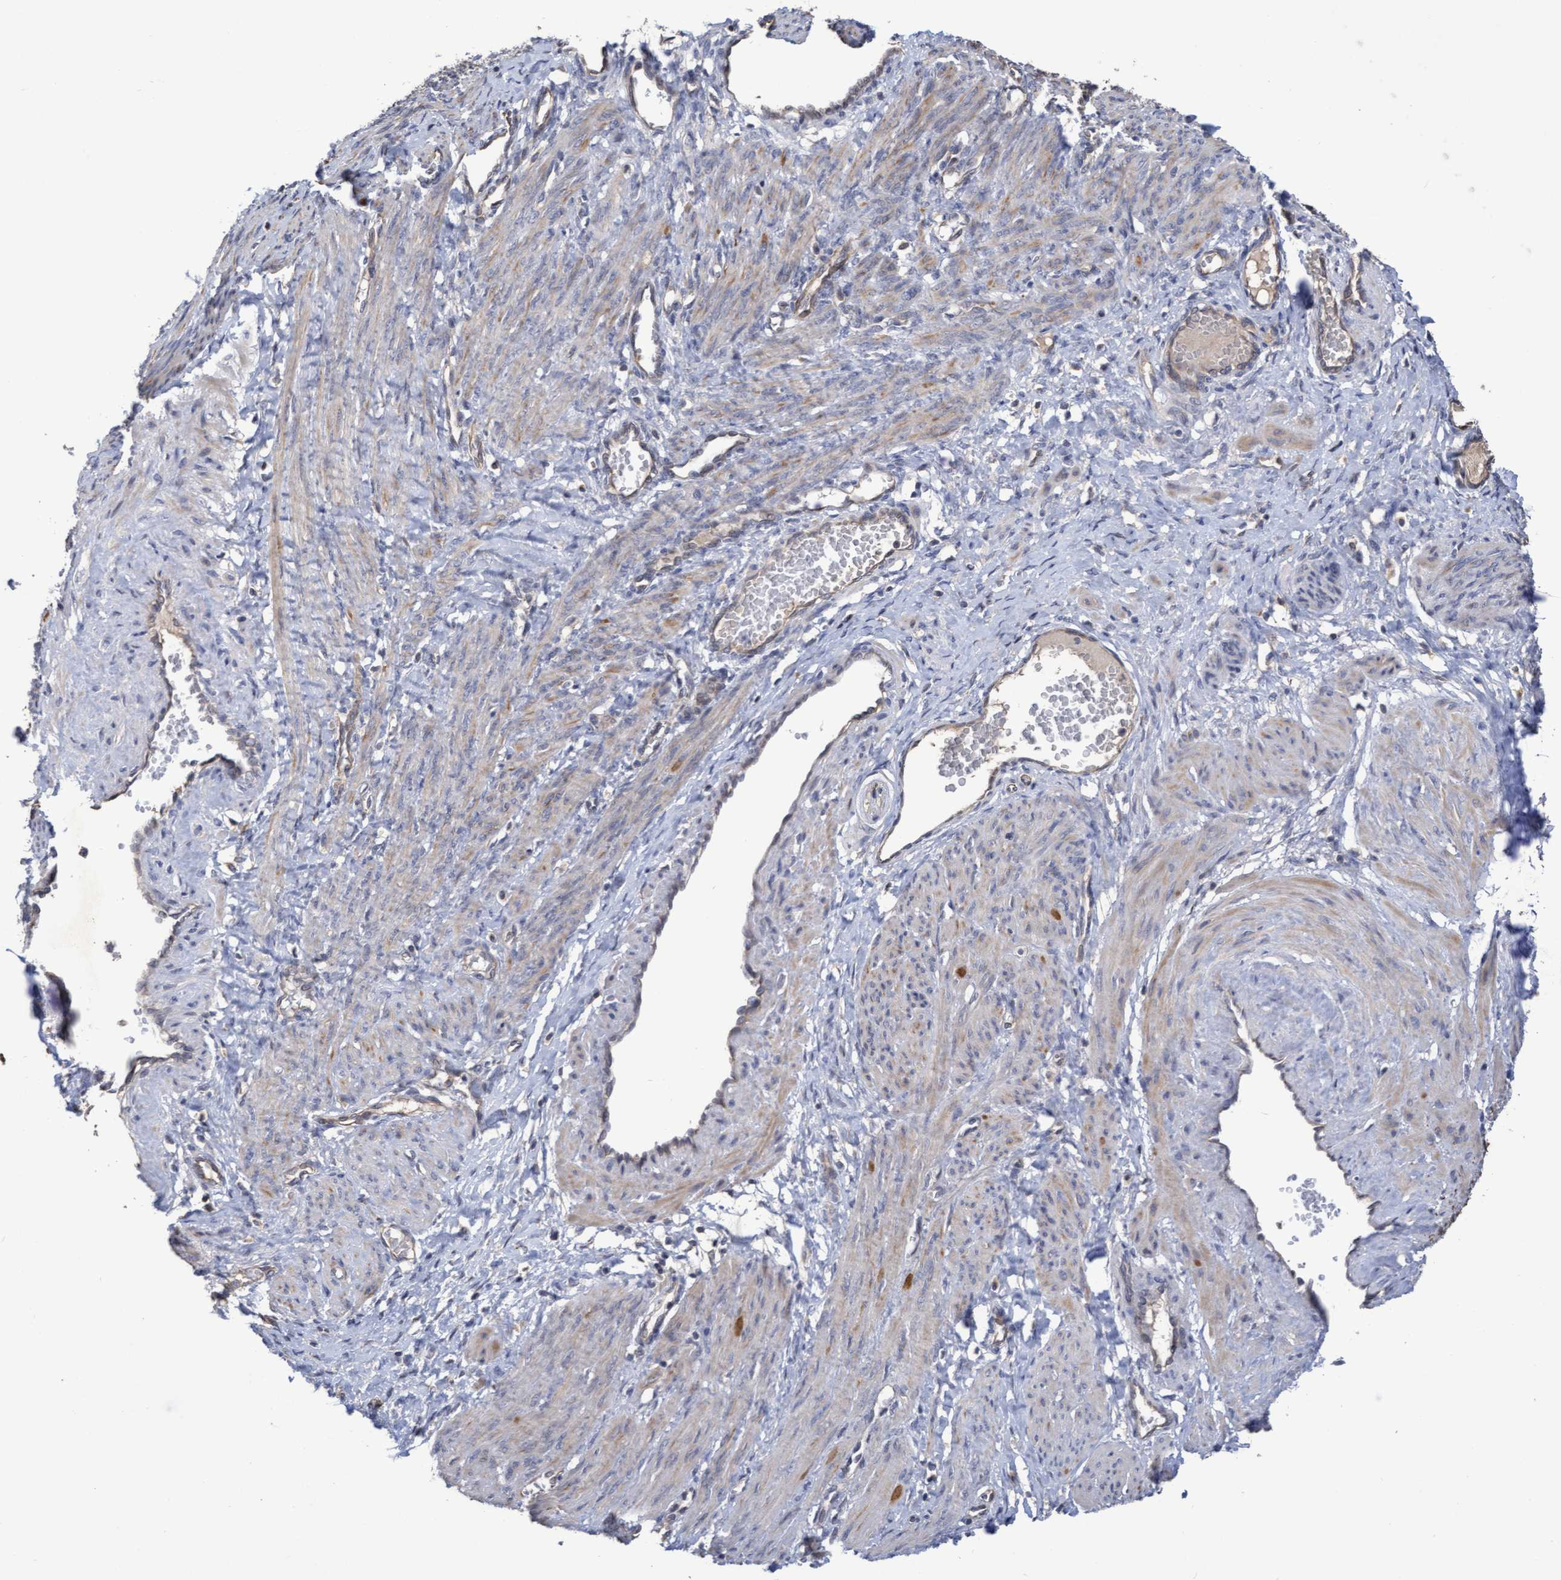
{"staining": {"intensity": "weak", "quantity": "25%-75%", "location": "cytoplasmic/membranous"}, "tissue": "smooth muscle", "cell_type": "Smooth muscle cells", "image_type": "normal", "snomed": [{"axis": "morphology", "description": "Normal tissue, NOS"}, {"axis": "topography", "description": "Endometrium"}], "caption": "Smooth muscle was stained to show a protein in brown. There is low levels of weak cytoplasmic/membranous positivity in approximately 25%-75% of smooth muscle cells. (IHC, brightfield microscopy, high magnification).", "gene": "KRT24", "patient": {"sex": "female", "age": 33}}